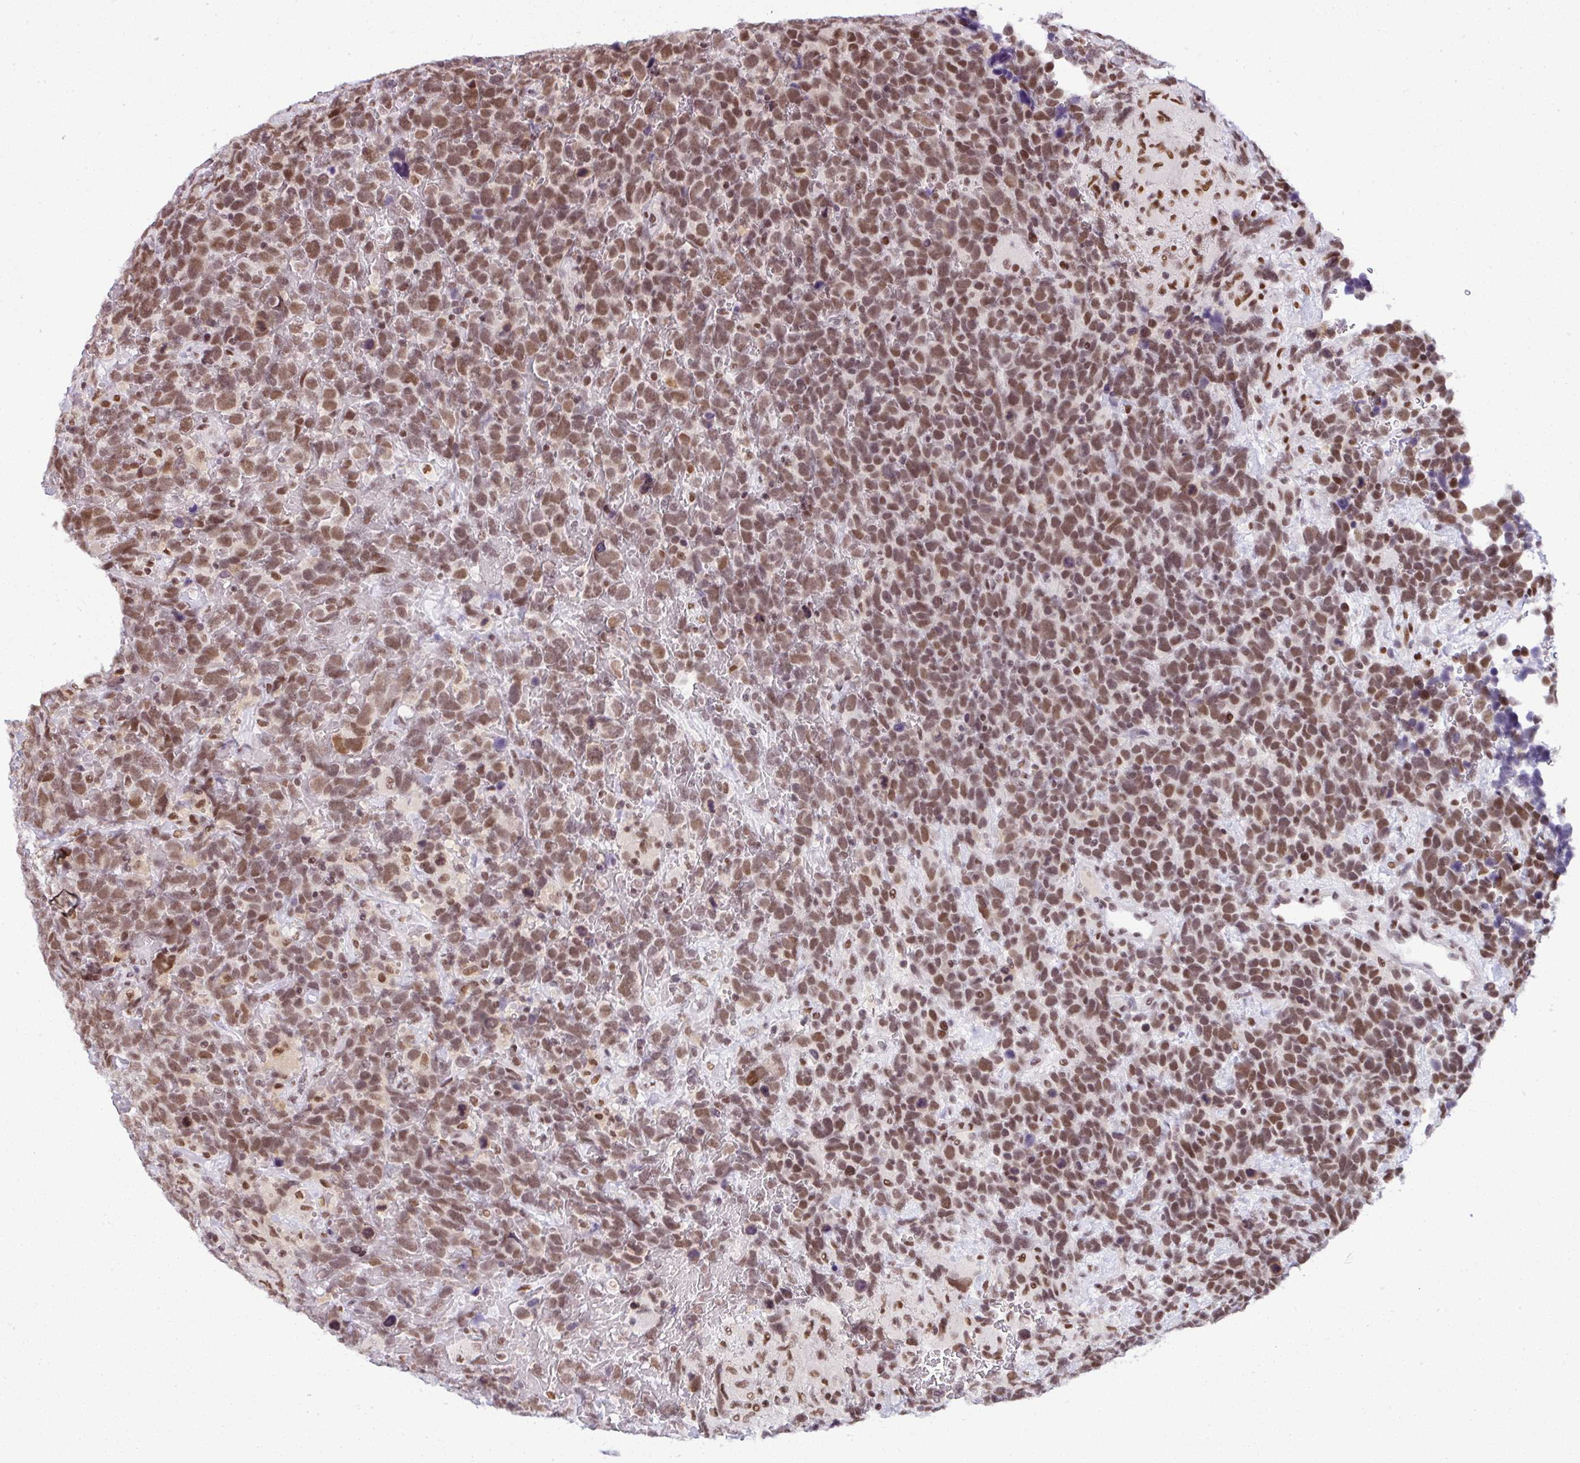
{"staining": {"intensity": "moderate", "quantity": ">75%", "location": "nuclear"}, "tissue": "urothelial cancer", "cell_type": "Tumor cells", "image_type": "cancer", "snomed": [{"axis": "morphology", "description": "Urothelial carcinoma, High grade"}, {"axis": "topography", "description": "Urinary bladder"}], "caption": "Urothelial cancer stained with a protein marker reveals moderate staining in tumor cells.", "gene": "DR1", "patient": {"sex": "female", "age": 82}}